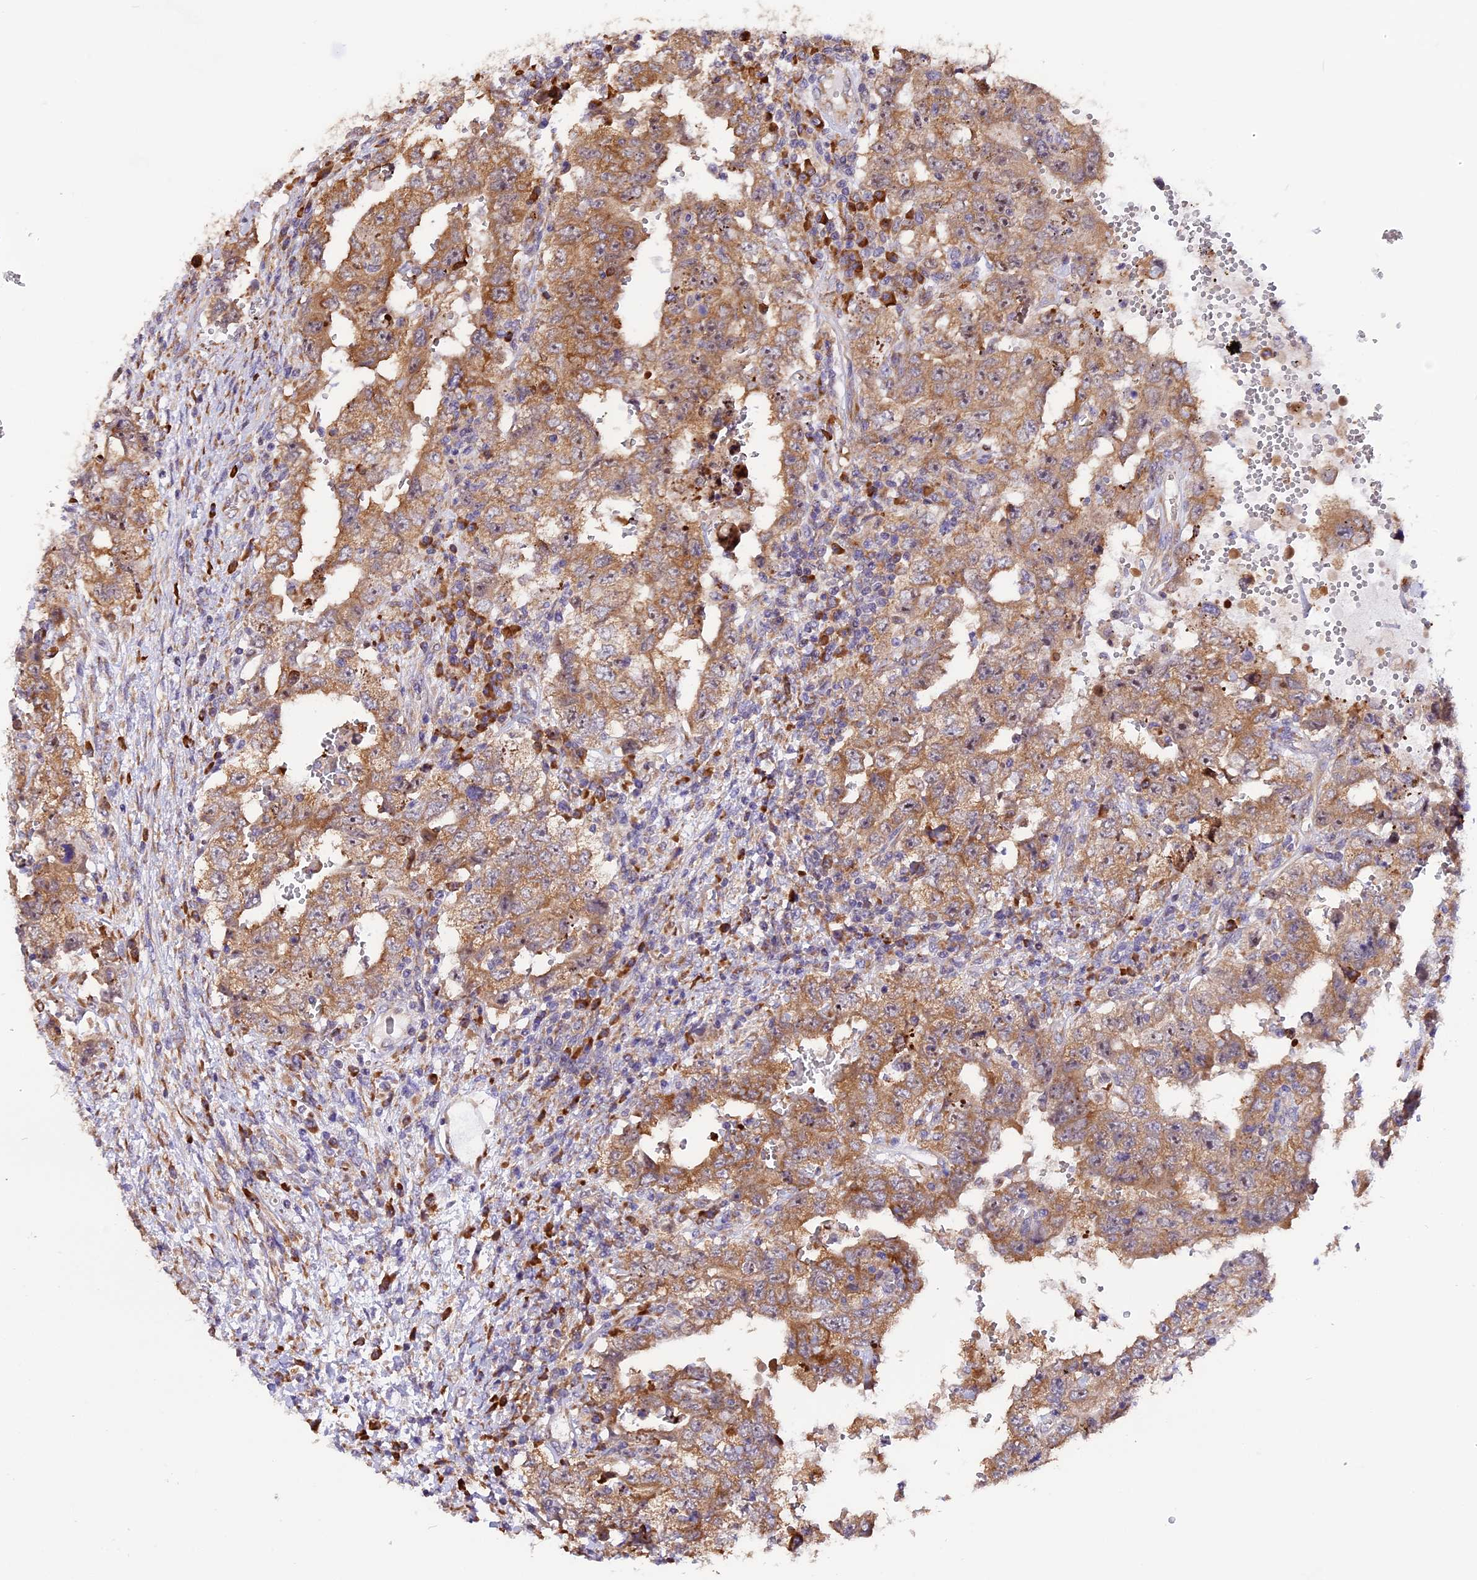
{"staining": {"intensity": "moderate", "quantity": ">75%", "location": "cytoplasmic/membranous"}, "tissue": "testis cancer", "cell_type": "Tumor cells", "image_type": "cancer", "snomed": [{"axis": "morphology", "description": "Carcinoma, Embryonal, NOS"}, {"axis": "topography", "description": "Testis"}], "caption": "Testis embryonal carcinoma stained with DAB immunohistochemistry (IHC) displays medium levels of moderate cytoplasmic/membranous expression in about >75% of tumor cells. The staining was performed using DAB, with brown indicating positive protein expression. Nuclei are stained blue with hematoxylin.", "gene": "GNPTAB", "patient": {"sex": "male", "age": 26}}